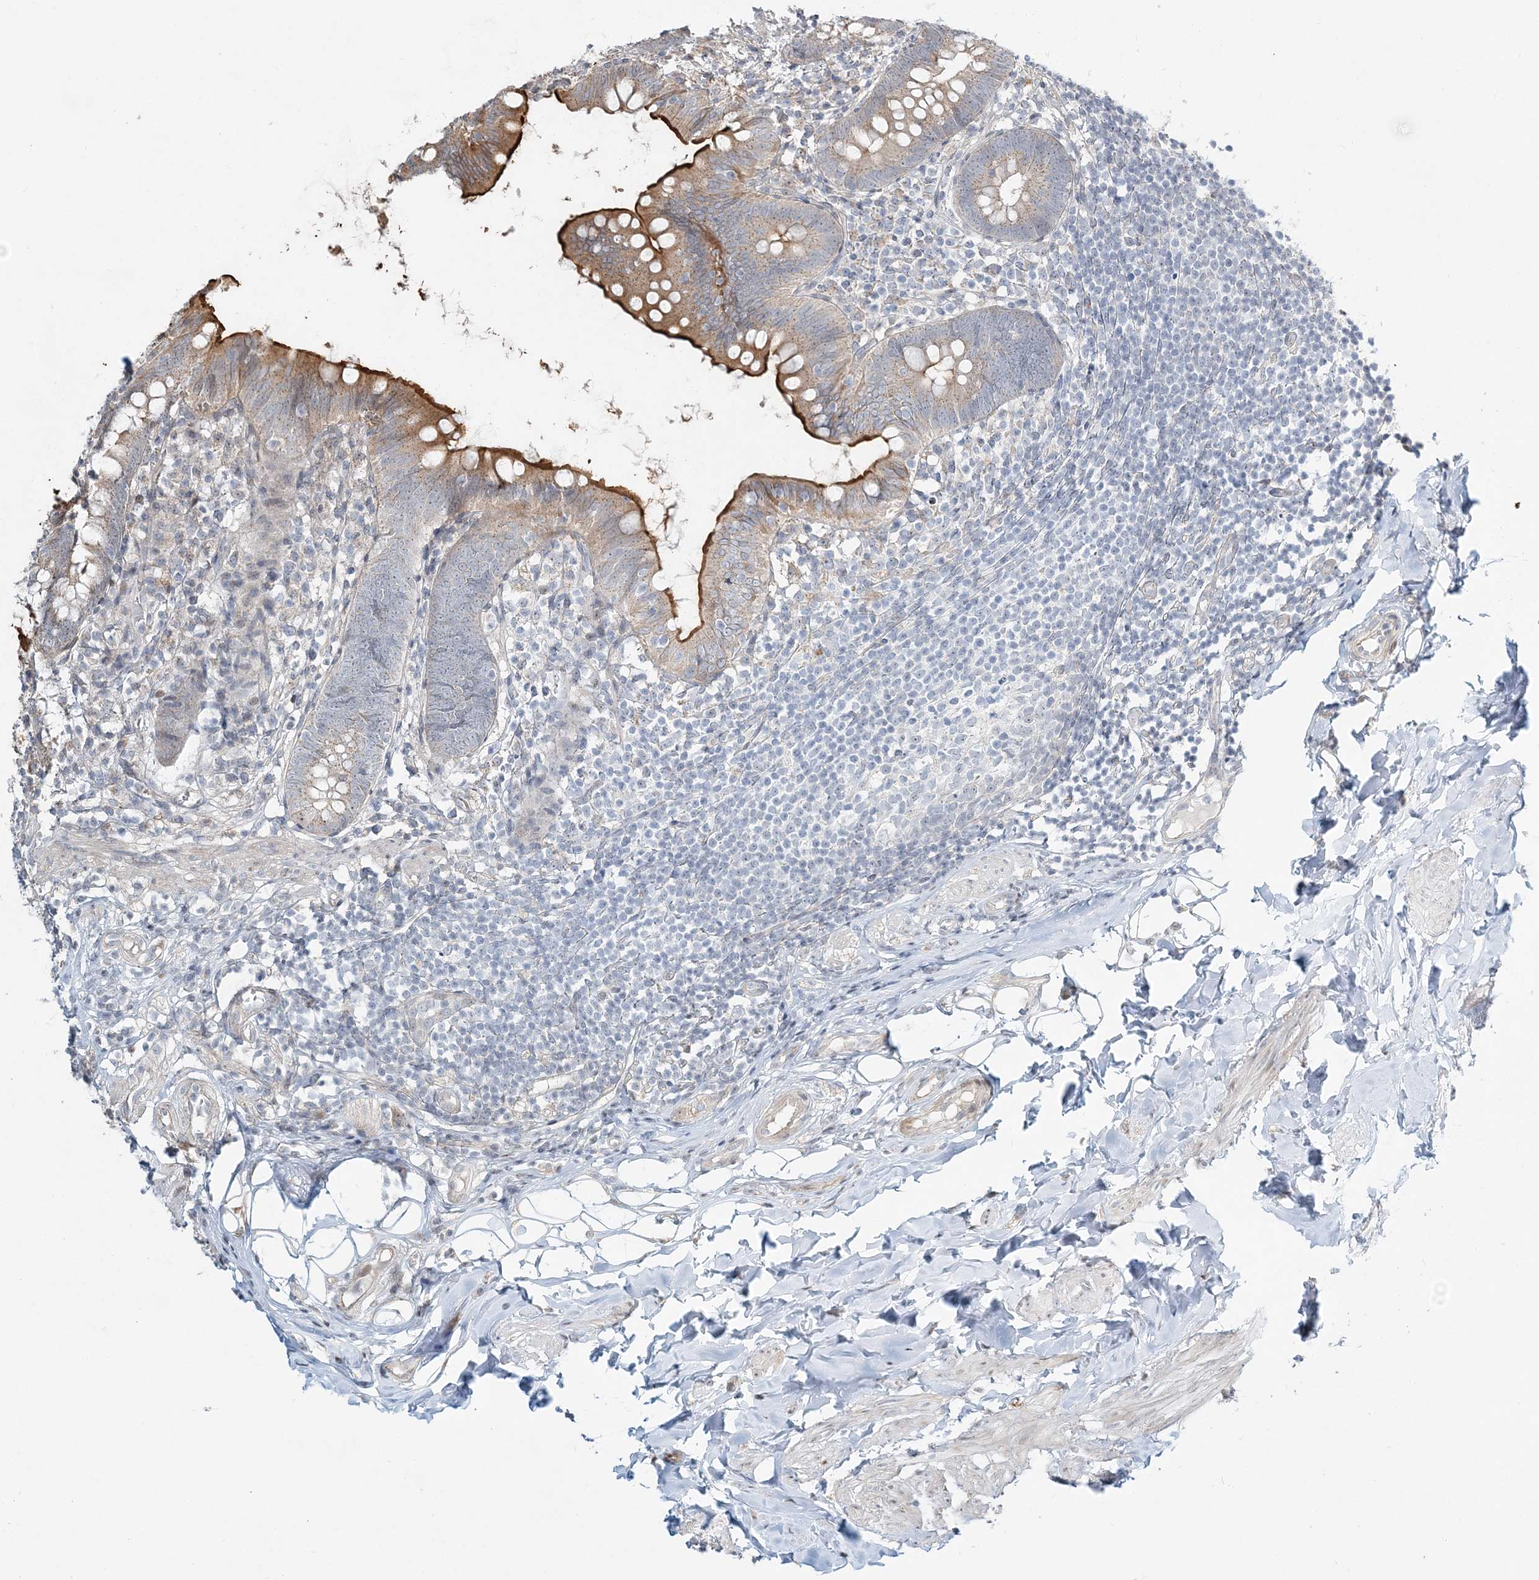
{"staining": {"intensity": "moderate", "quantity": "<25%", "location": "cytoplasmic/membranous"}, "tissue": "appendix", "cell_type": "Glandular cells", "image_type": "normal", "snomed": [{"axis": "morphology", "description": "Normal tissue, NOS"}, {"axis": "topography", "description": "Appendix"}], "caption": "Glandular cells display moderate cytoplasmic/membranous expression in about <25% of cells in unremarkable appendix.", "gene": "CXXC5", "patient": {"sex": "female", "age": 62}}